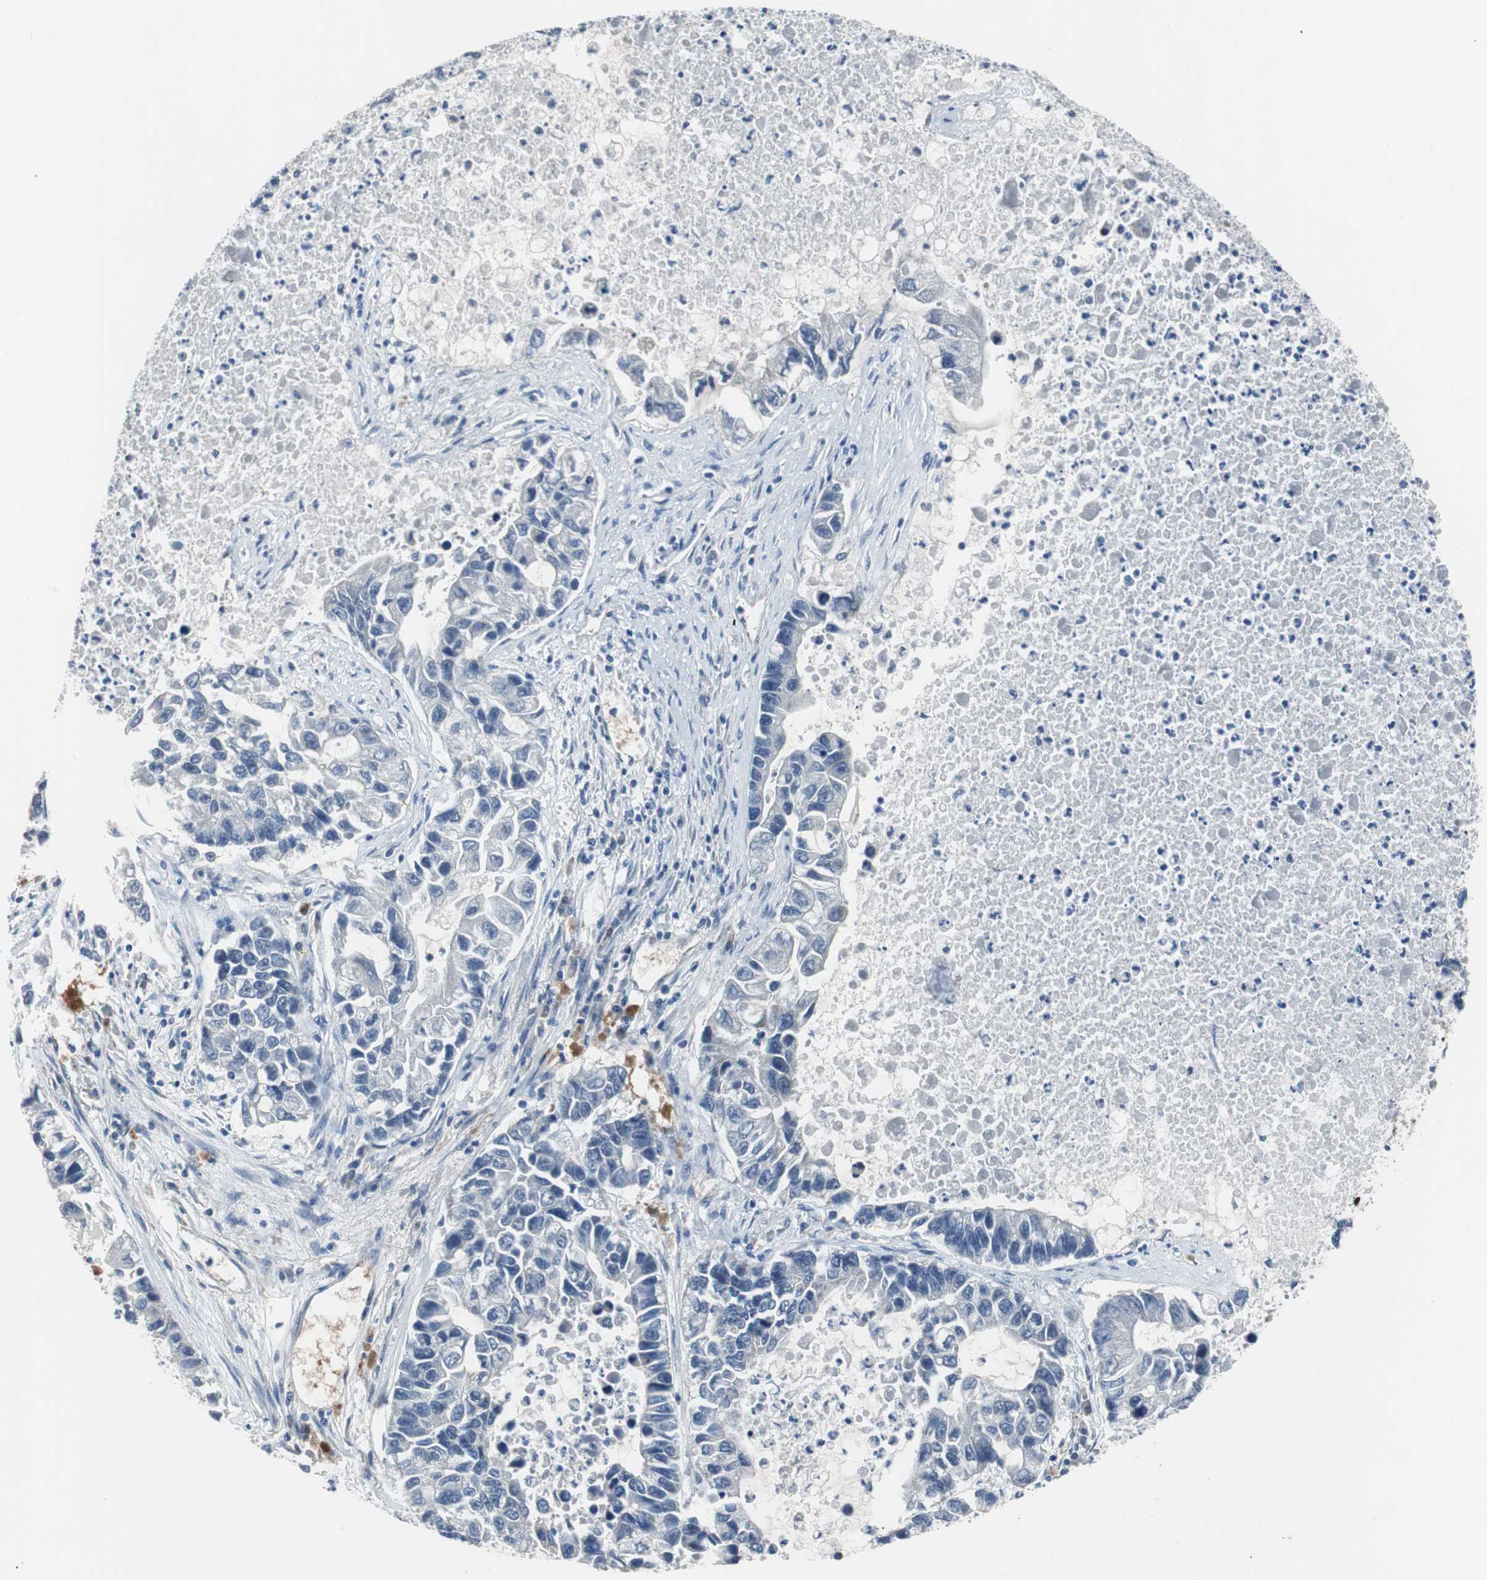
{"staining": {"intensity": "negative", "quantity": "none", "location": "none"}, "tissue": "lung cancer", "cell_type": "Tumor cells", "image_type": "cancer", "snomed": [{"axis": "morphology", "description": "Adenocarcinoma, NOS"}, {"axis": "topography", "description": "Lung"}], "caption": "There is no significant staining in tumor cells of adenocarcinoma (lung).", "gene": "TP63", "patient": {"sex": "female", "age": 51}}